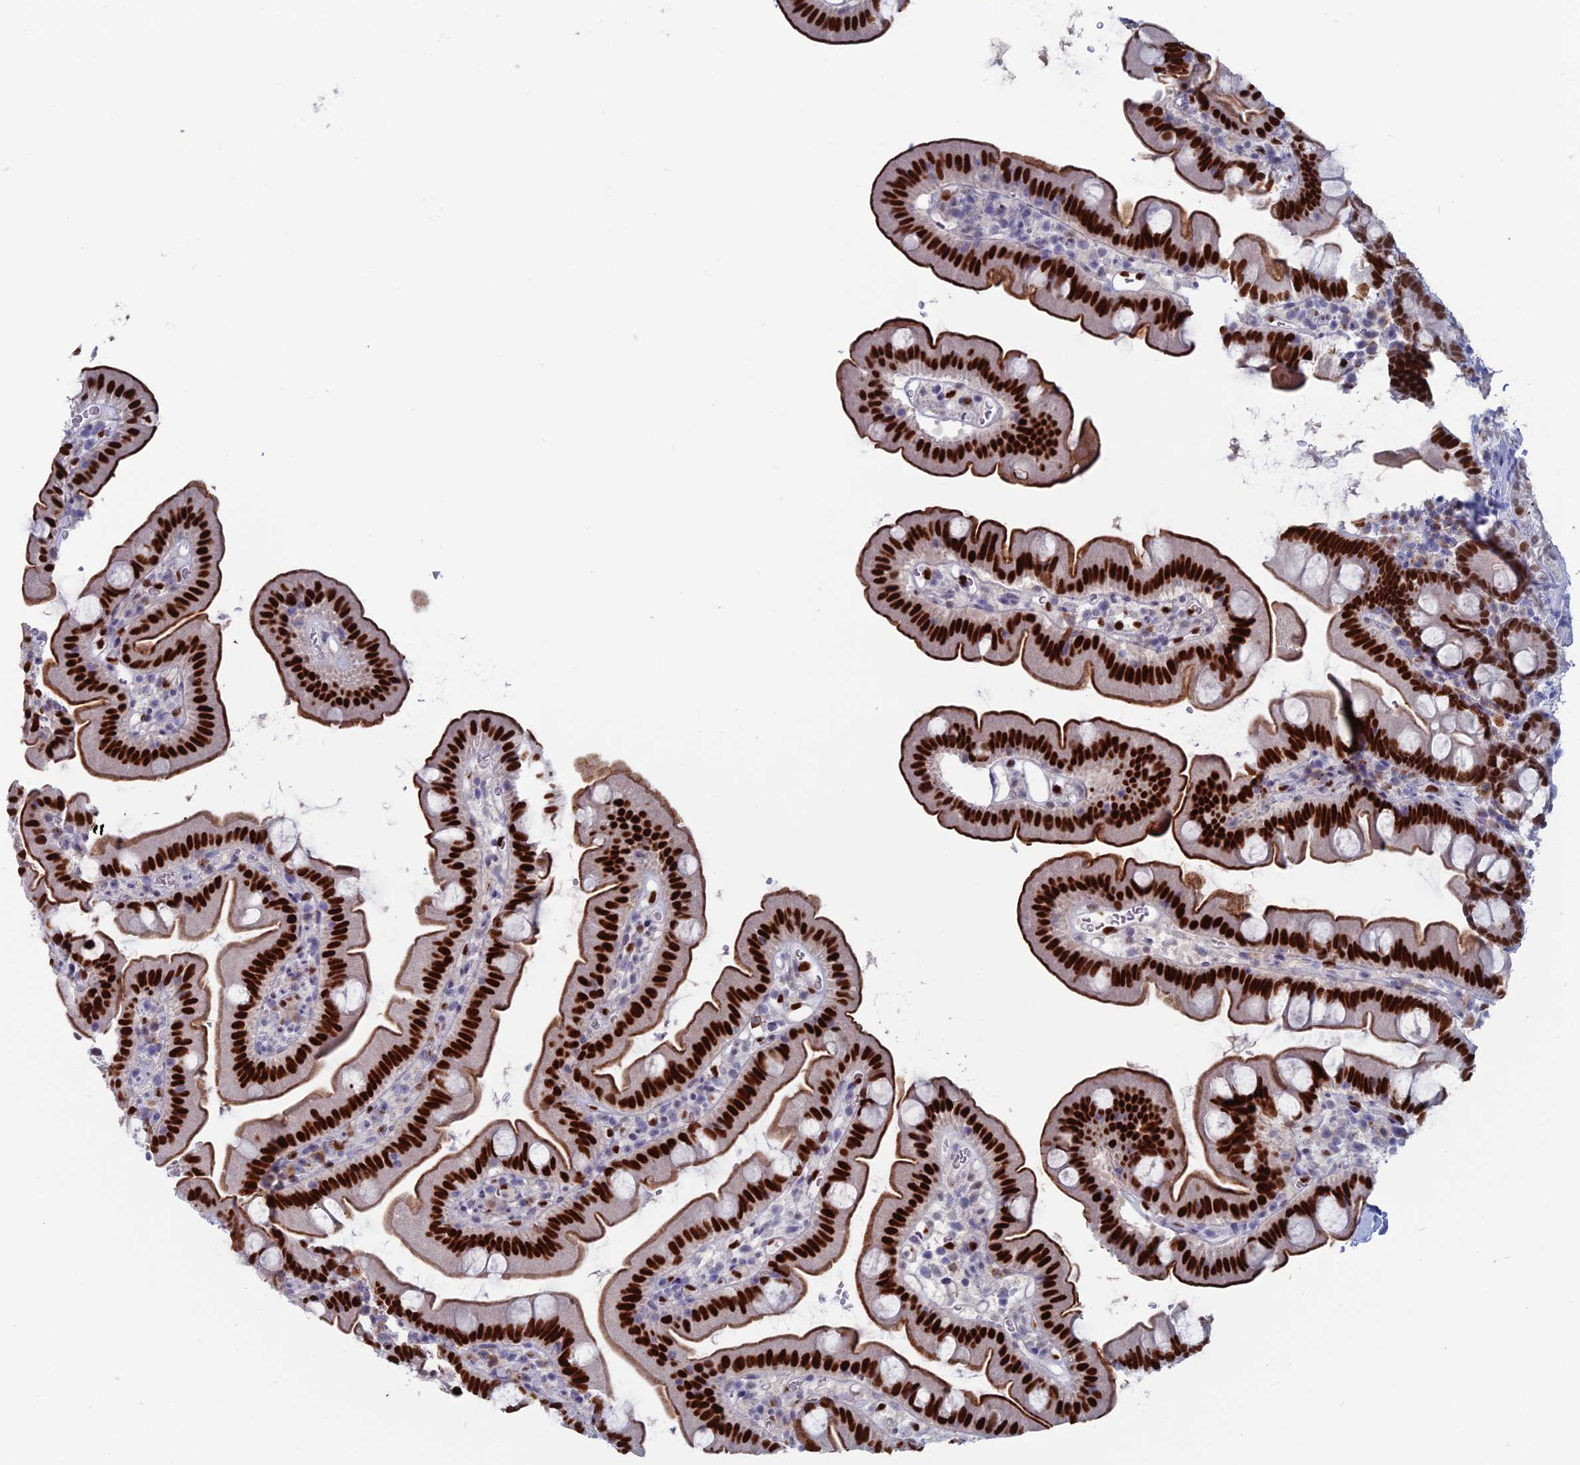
{"staining": {"intensity": "strong", "quantity": ">75%", "location": "nuclear"}, "tissue": "small intestine", "cell_type": "Glandular cells", "image_type": "normal", "snomed": [{"axis": "morphology", "description": "Normal tissue, NOS"}, {"axis": "topography", "description": "Small intestine"}], "caption": "Protein expression by immunohistochemistry (IHC) demonstrates strong nuclear expression in approximately >75% of glandular cells in unremarkable small intestine. (DAB IHC with brightfield microscopy, high magnification).", "gene": "NOL4L", "patient": {"sex": "female", "age": 68}}